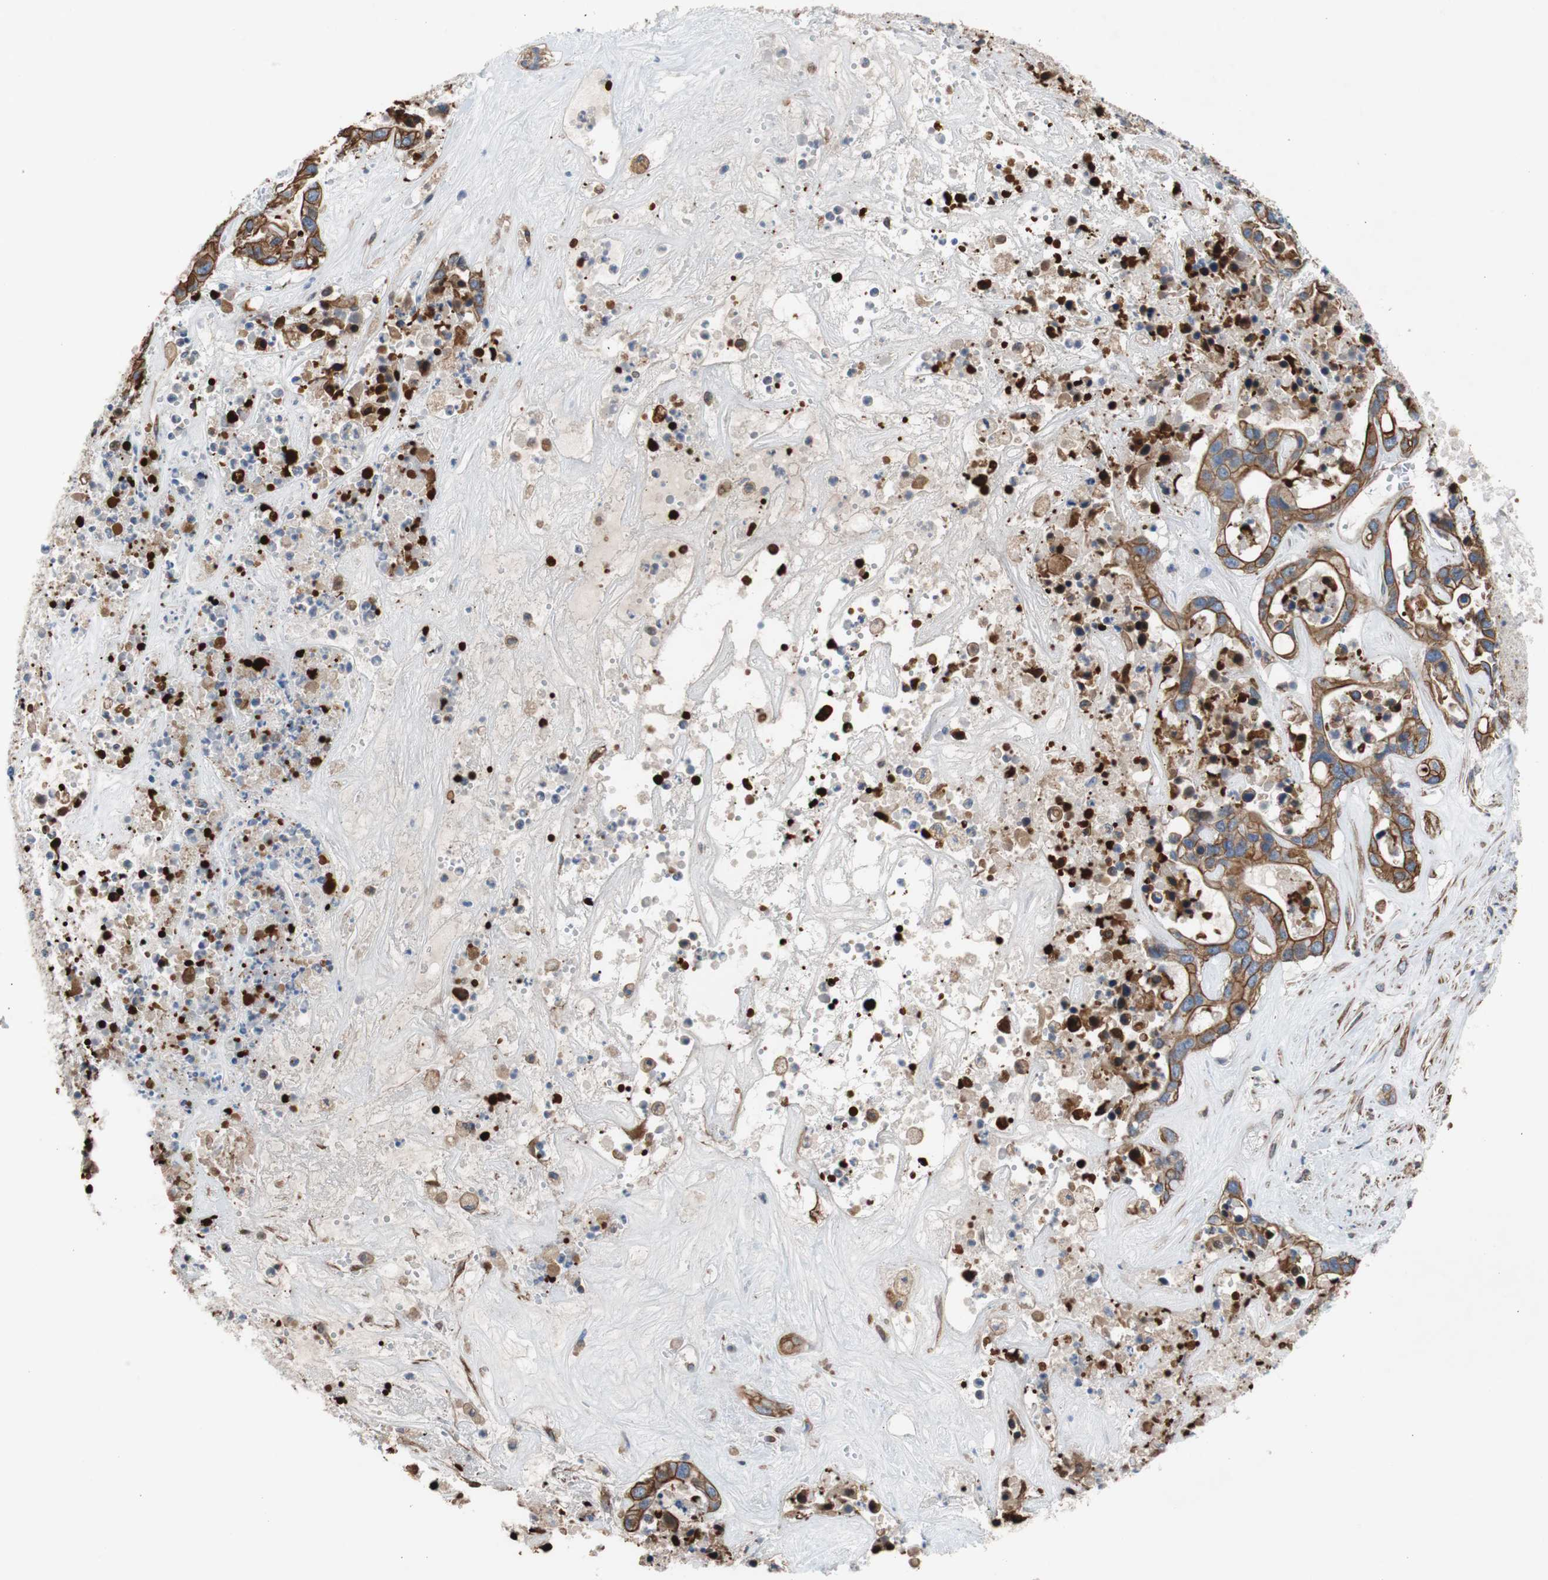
{"staining": {"intensity": "strong", "quantity": "25%-75%", "location": "cytoplasmic/membranous"}, "tissue": "liver cancer", "cell_type": "Tumor cells", "image_type": "cancer", "snomed": [{"axis": "morphology", "description": "Cholangiocarcinoma"}, {"axis": "topography", "description": "Liver"}], "caption": "Liver cholangiocarcinoma stained for a protein (brown) exhibits strong cytoplasmic/membranous positive positivity in approximately 25%-75% of tumor cells.", "gene": "KIF3B", "patient": {"sex": "female", "age": 65}}